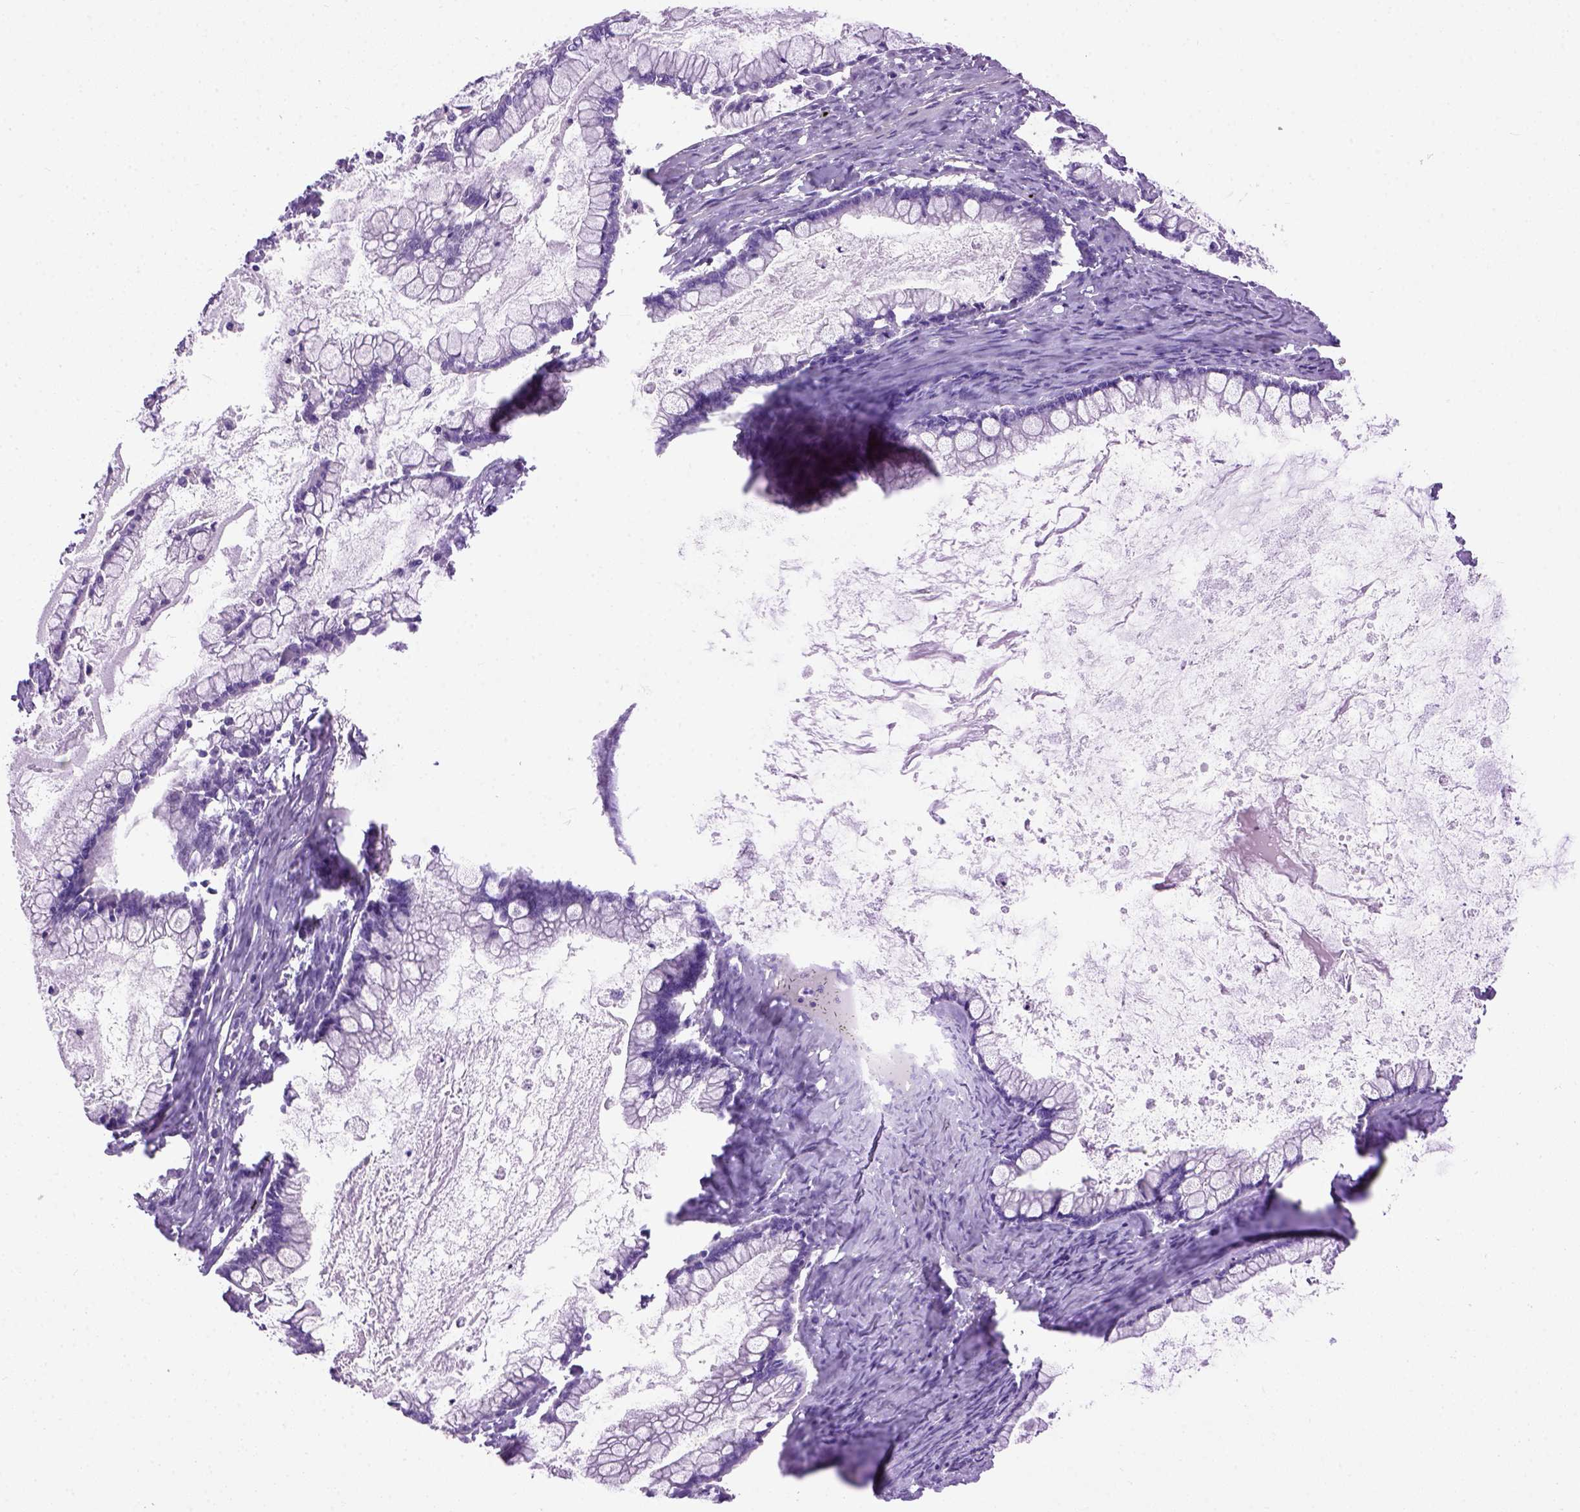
{"staining": {"intensity": "negative", "quantity": "none", "location": "none"}, "tissue": "ovarian cancer", "cell_type": "Tumor cells", "image_type": "cancer", "snomed": [{"axis": "morphology", "description": "Cystadenocarcinoma, mucinous, NOS"}, {"axis": "topography", "description": "Ovary"}], "caption": "Immunohistochemistry histopathology image of human ovarian cancer (mucinous cystadenocarcinoma) stained for a protein (brown), which demonstrates no expression in tumor cells.", "gene": "UTP4", "patient": {"sex": "female", "age": 67}}